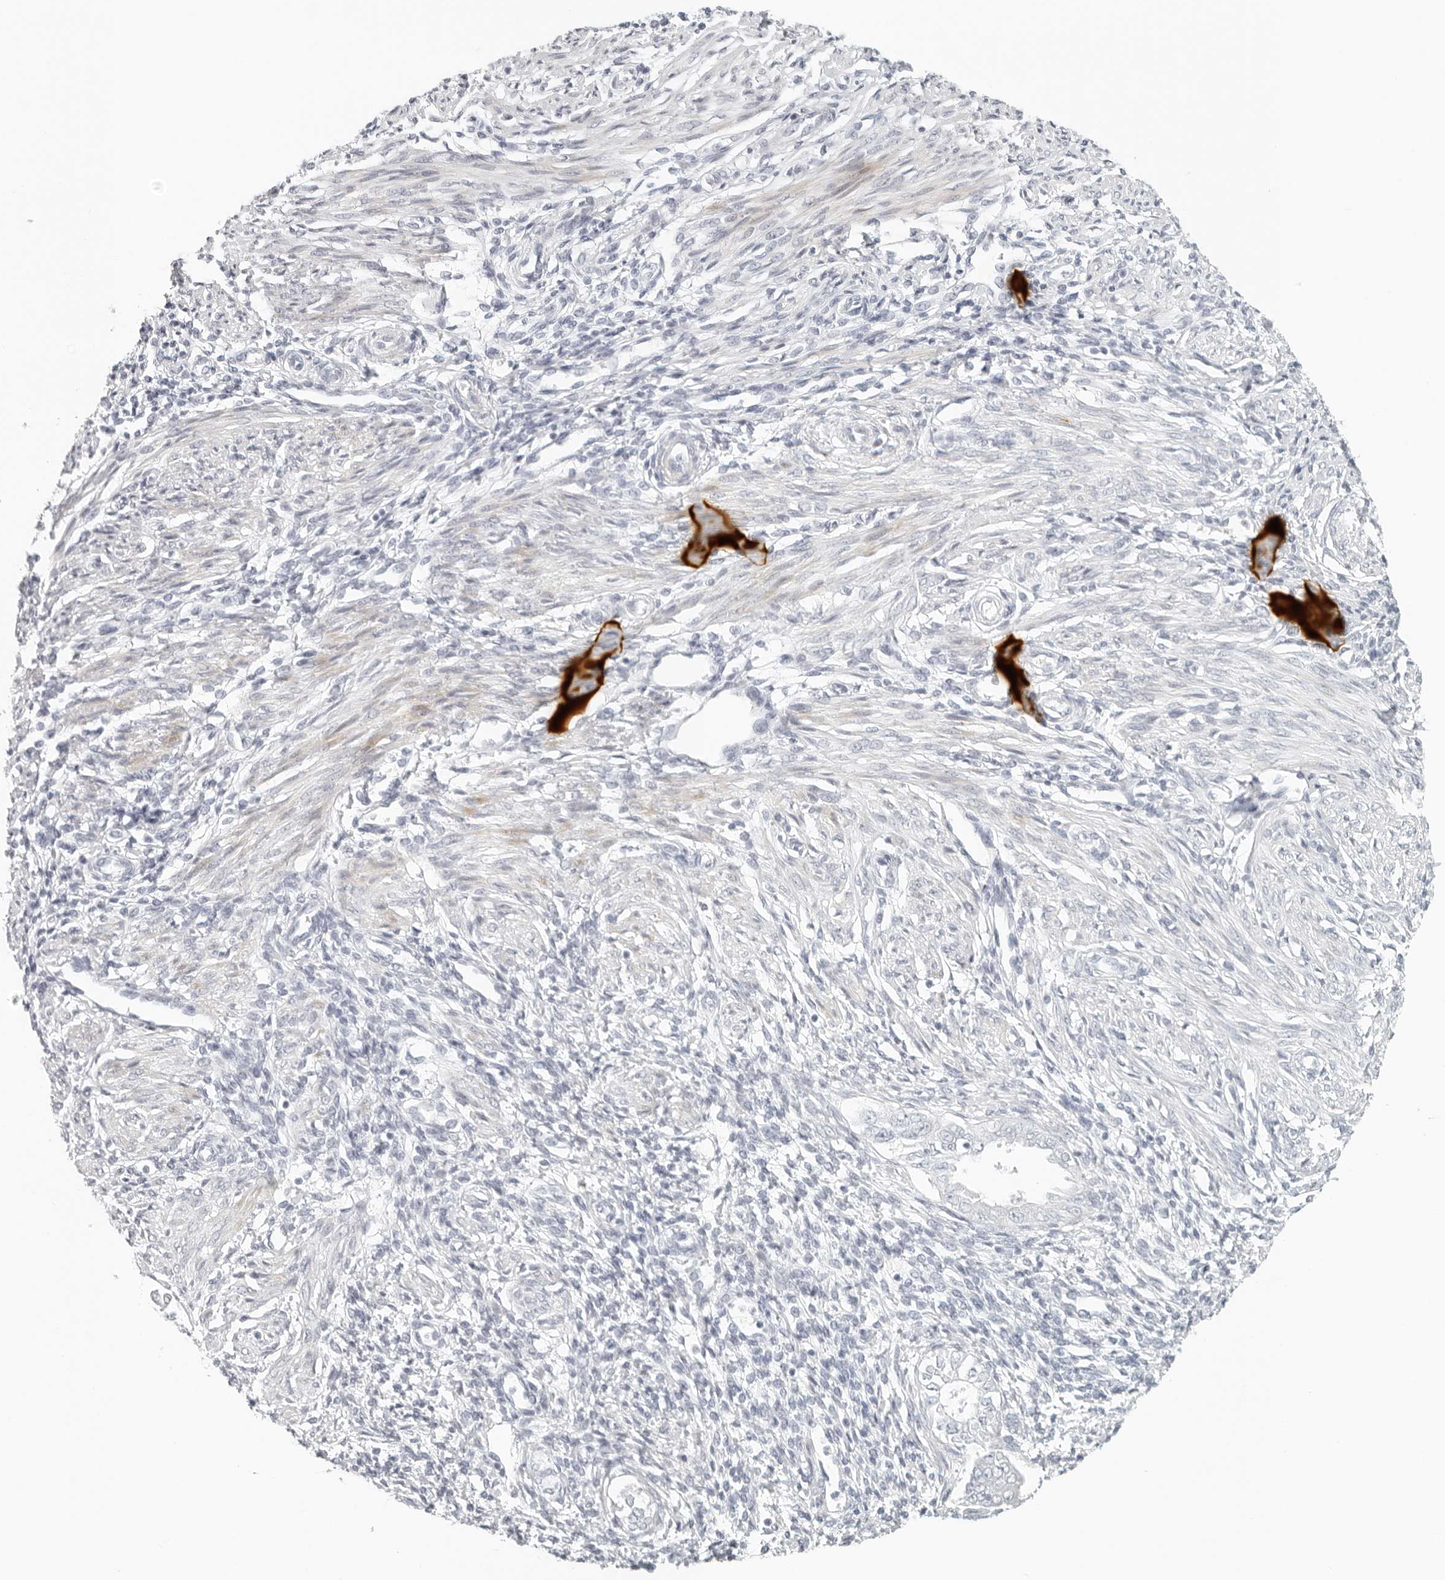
{"staining": {"intensity": "negative", "quantity": "none", "location": "none"}, "tissue": "endometrium", "cell_type": "Cells in endometrial stroma", "image_type": "normal", "snomed": [{"axis": "morphology", "description": "Normal tissue, NOS"}, {"axis": "topography", "description": "Endometrium"}], "caption": "The photomicrograph shows no significant expression in cells in endometrial stroma of endometrium. The staining is performed using DAB (3,3'-diaminobenzidine) brown chromogen with nuclei counter-stained in using hematoxylin.", "gene": "RPS6KC1", "patient": {"sex": "female", "age": 66}}